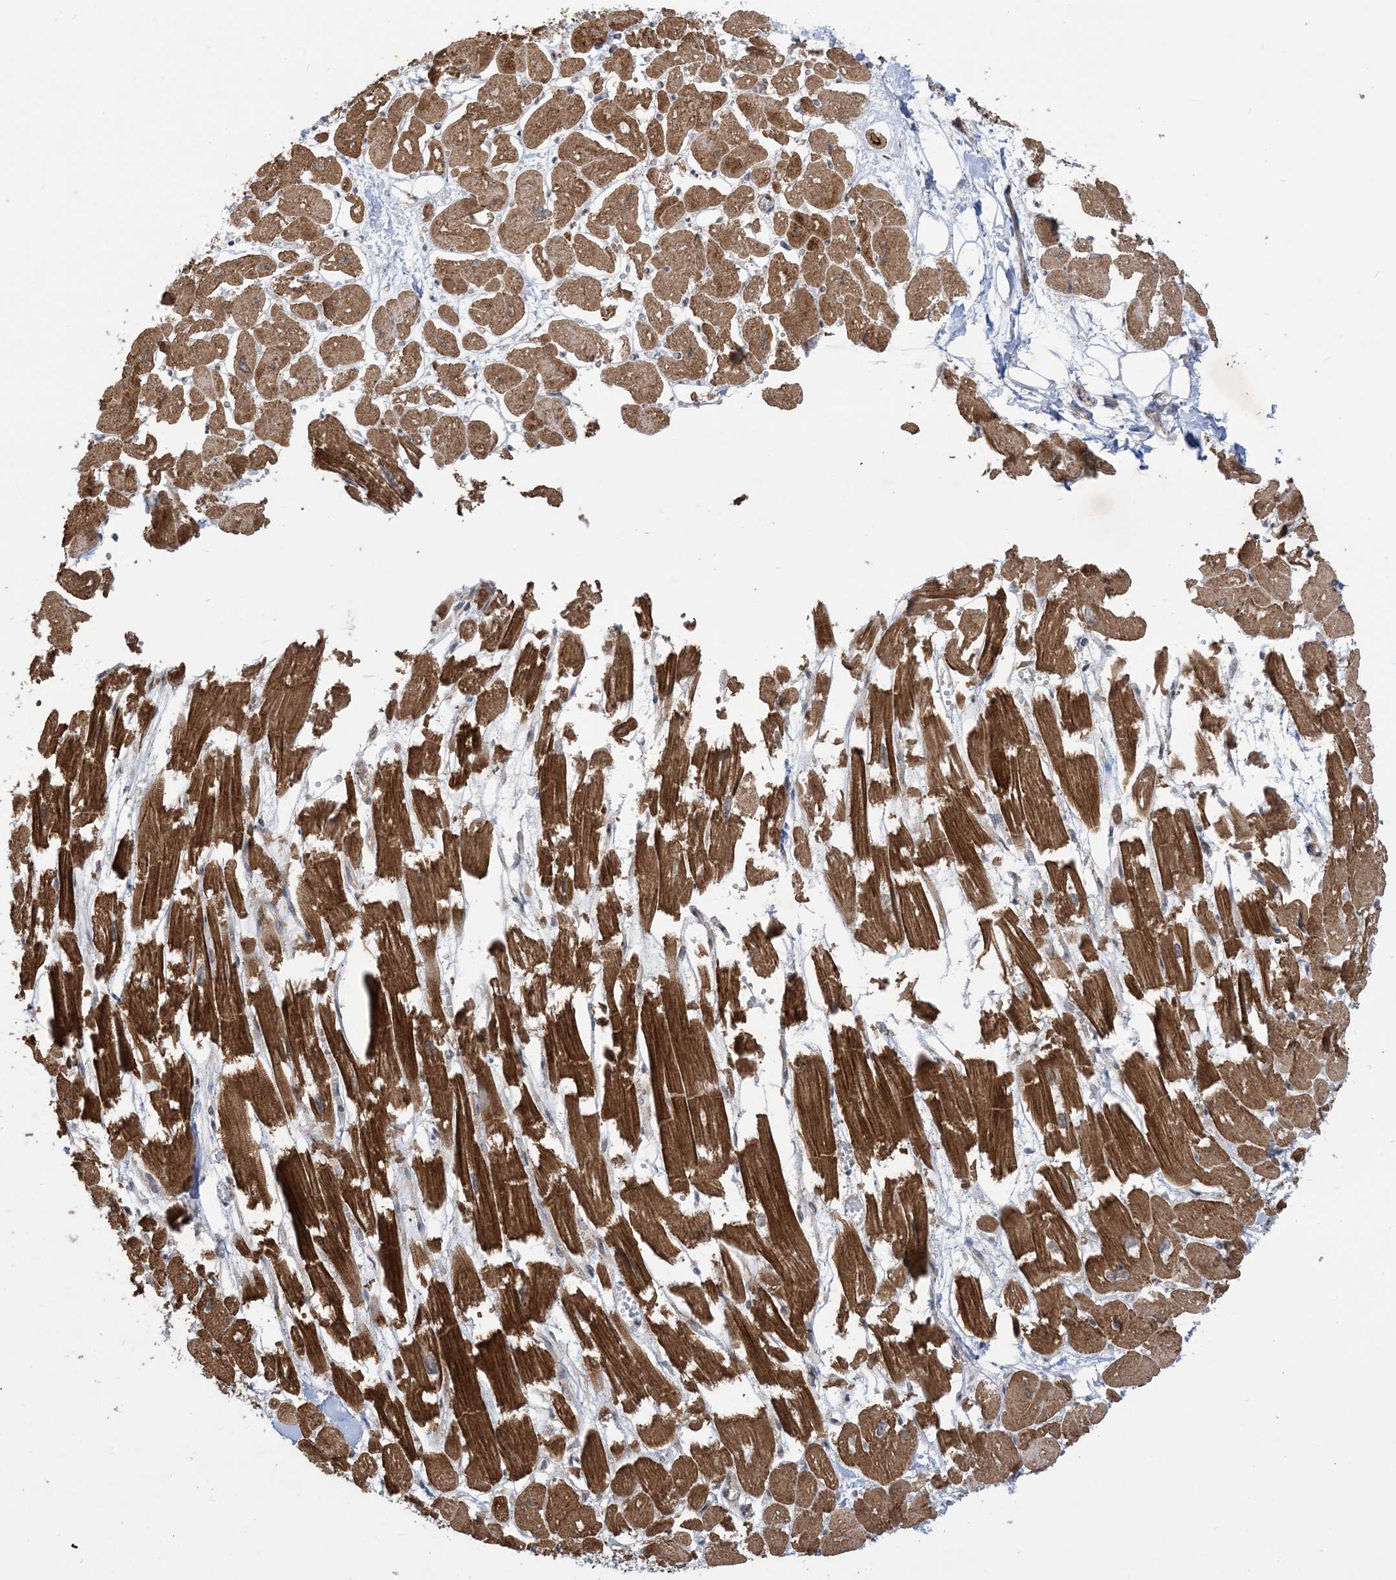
{"staining": {"intensity": "strong", "quantity": "25%-75%", "location": "cytoplasmic/membranous"}, "tissue": "heart muscle", "cell_type": "Cardiomyocytes", "image_type": "normal", "snomed": [{"axis": "morphology", "description": "Normal tissue, NOS"}, {"axis": "topography", "description": "Heart"}], "caption": "Immunohistochemistry (IHC) (DAB (3,3'-diaminobenzidine)) staining of benign human heart muscle exhibits strong cytoplasmic/membranous protein expression in approximately 25%-75% of cardiomyocytes.", "gene": "SOGA3", "patient": {"sex": "male", "age": 54}}